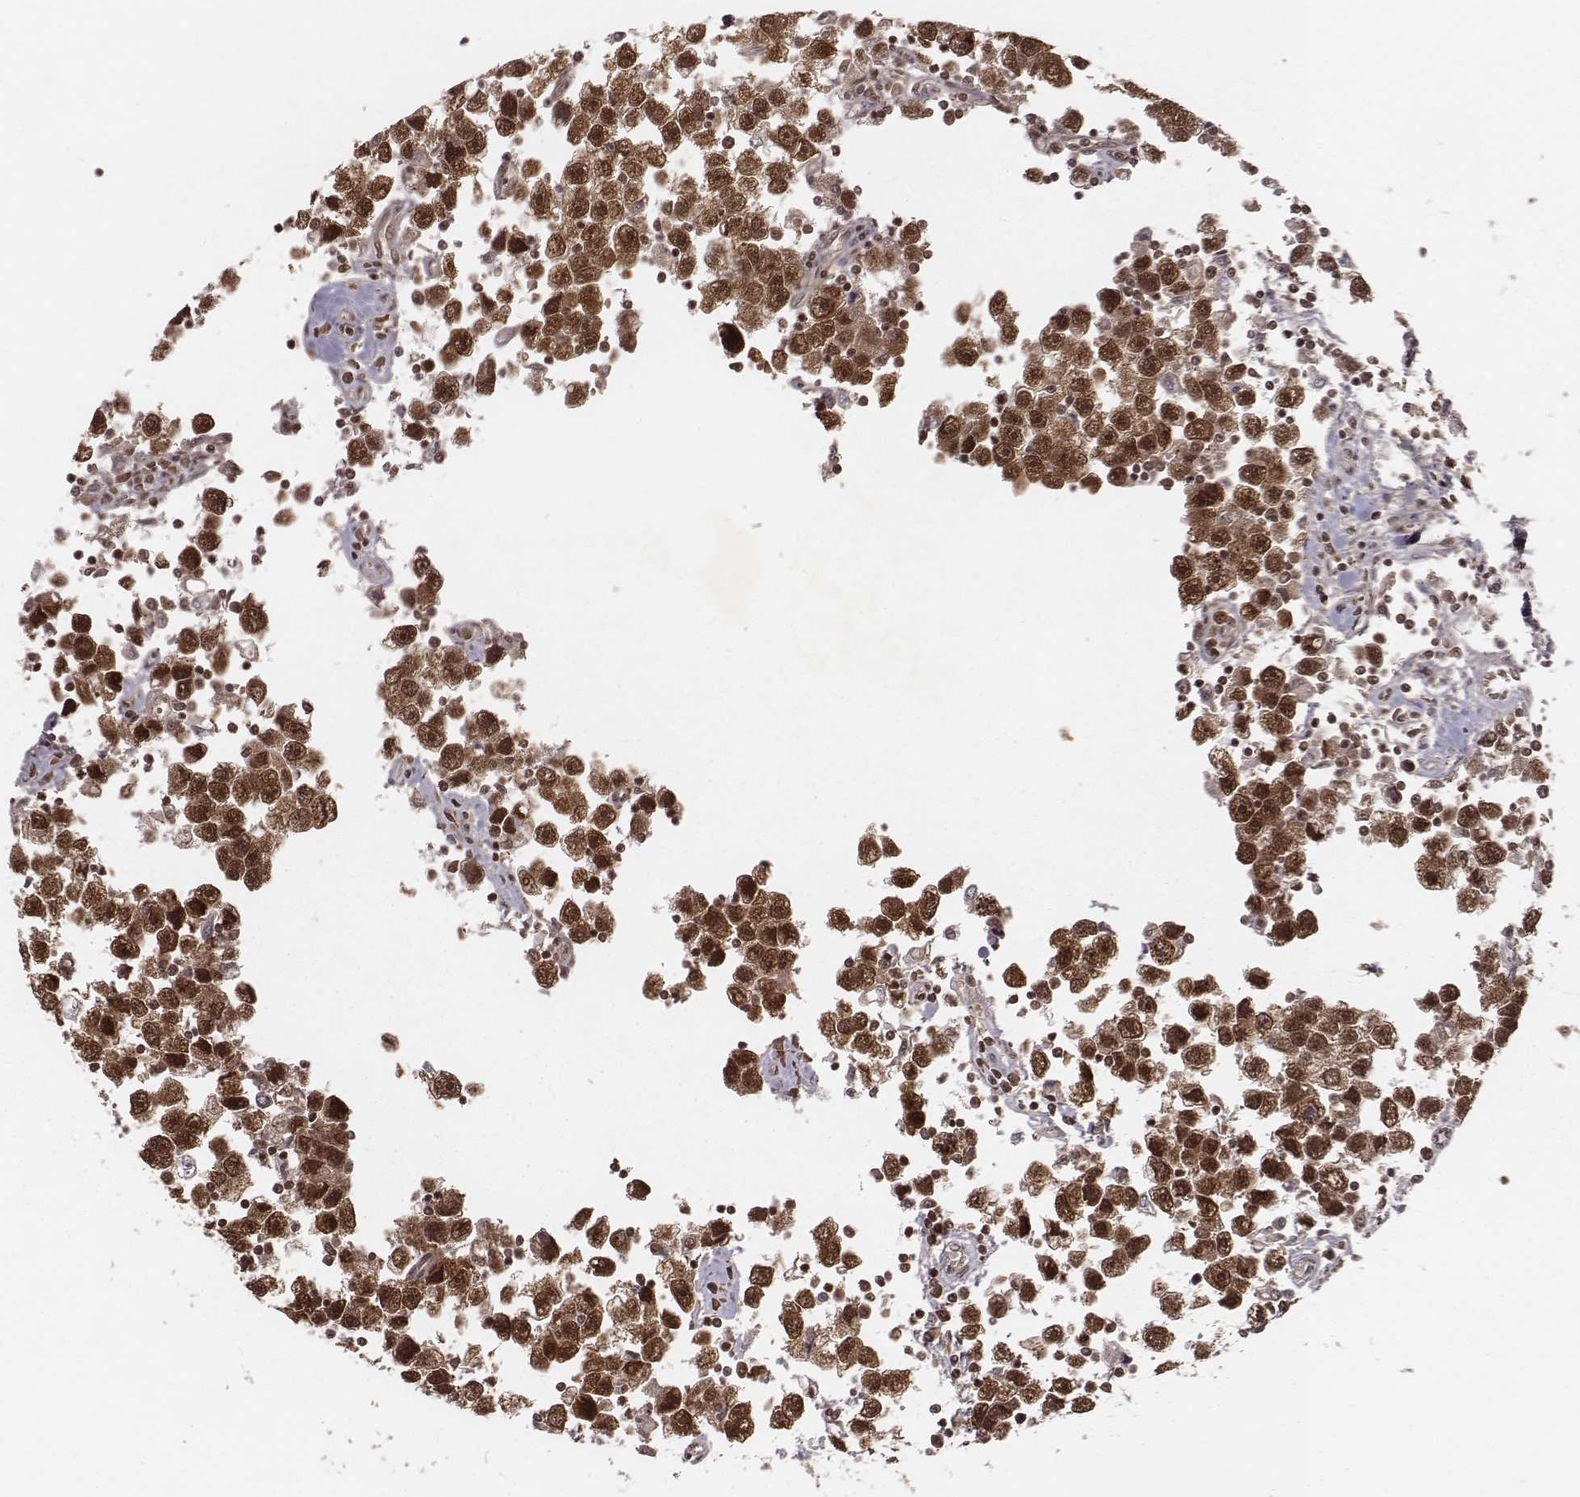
{"staining": {"intensity": "strong", "quantity": ">75%", "location": "cytoplasmic/membranous,nuclear"}, "tissue": "testis cancer", "cell_type": "Tumor cells", "image_type": "cancer", "snomed": [{"axis": "morphology", "description": "Seminoma, NOS"}, {"axis": "topography", "description": "Testis"}], "caption": "Testis cancer (seminoma) stained with a brown dye displays strong cytoplasmic/membranous and nuclear positive expression in about >75% of tumor cells.", "gene": "NFX1", "patient": {"sex": "male", "age": 30}}